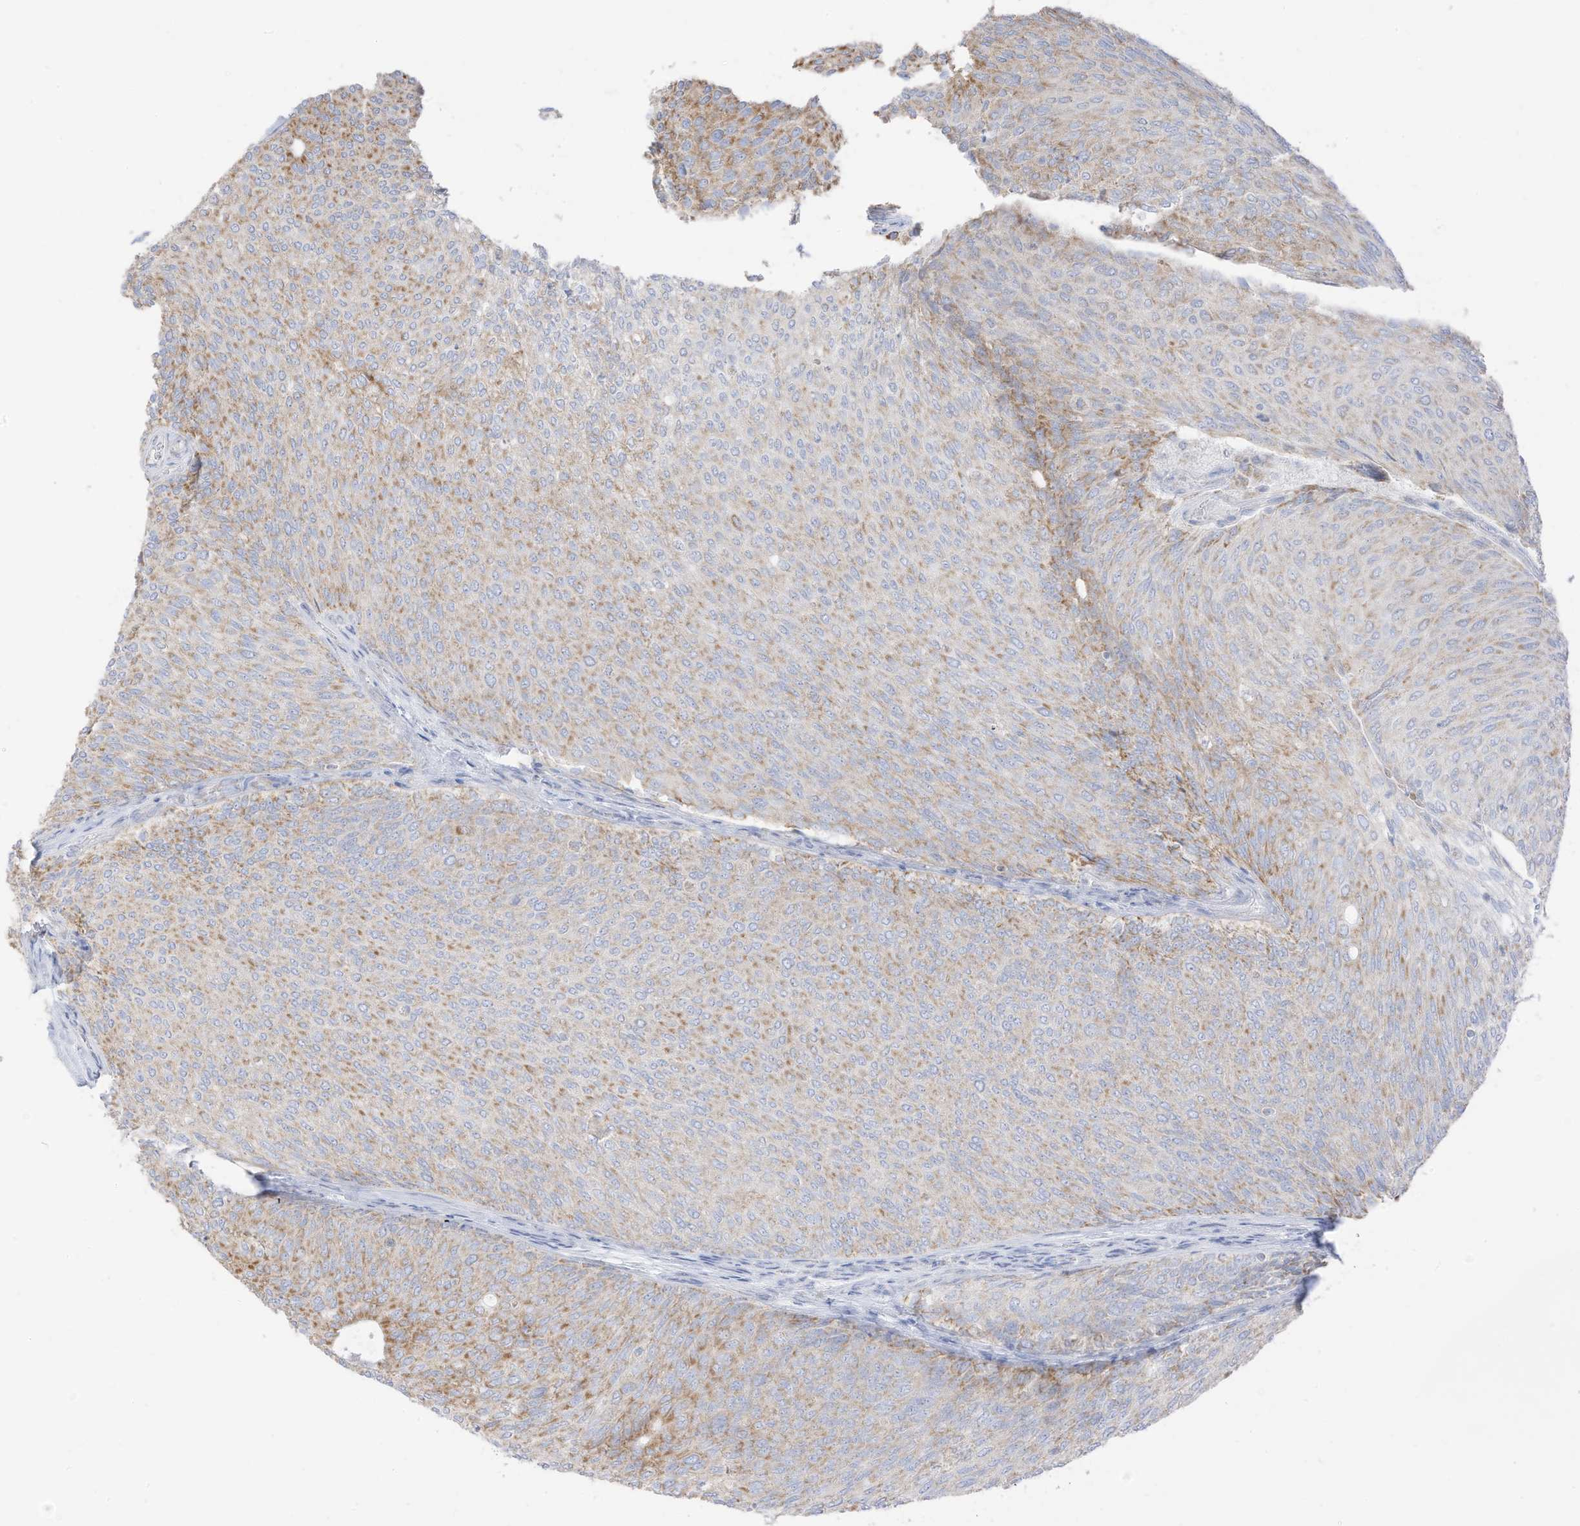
{"staining": {"intensity": "moderate", "quantity": "25%-75%", "location": "cytoplasmic/membranous"}, "tissue": "urothelial cancer", "cell_type": "Tumor cells", "image_type": "cancer", "snomed": [{"axis": "morphology", "description": "Urothelial carcinoma, Low grade"}, {"axis": "topography", "description": "Urinary bladder"}], "caption": "Urothelial cancer stained with IHC shows moderate cytoplasmic/membranous staining in about 25%-75% of tumor cells.", "gene": "ETHE1", "patient": {"sex": "female", "age": 79}}